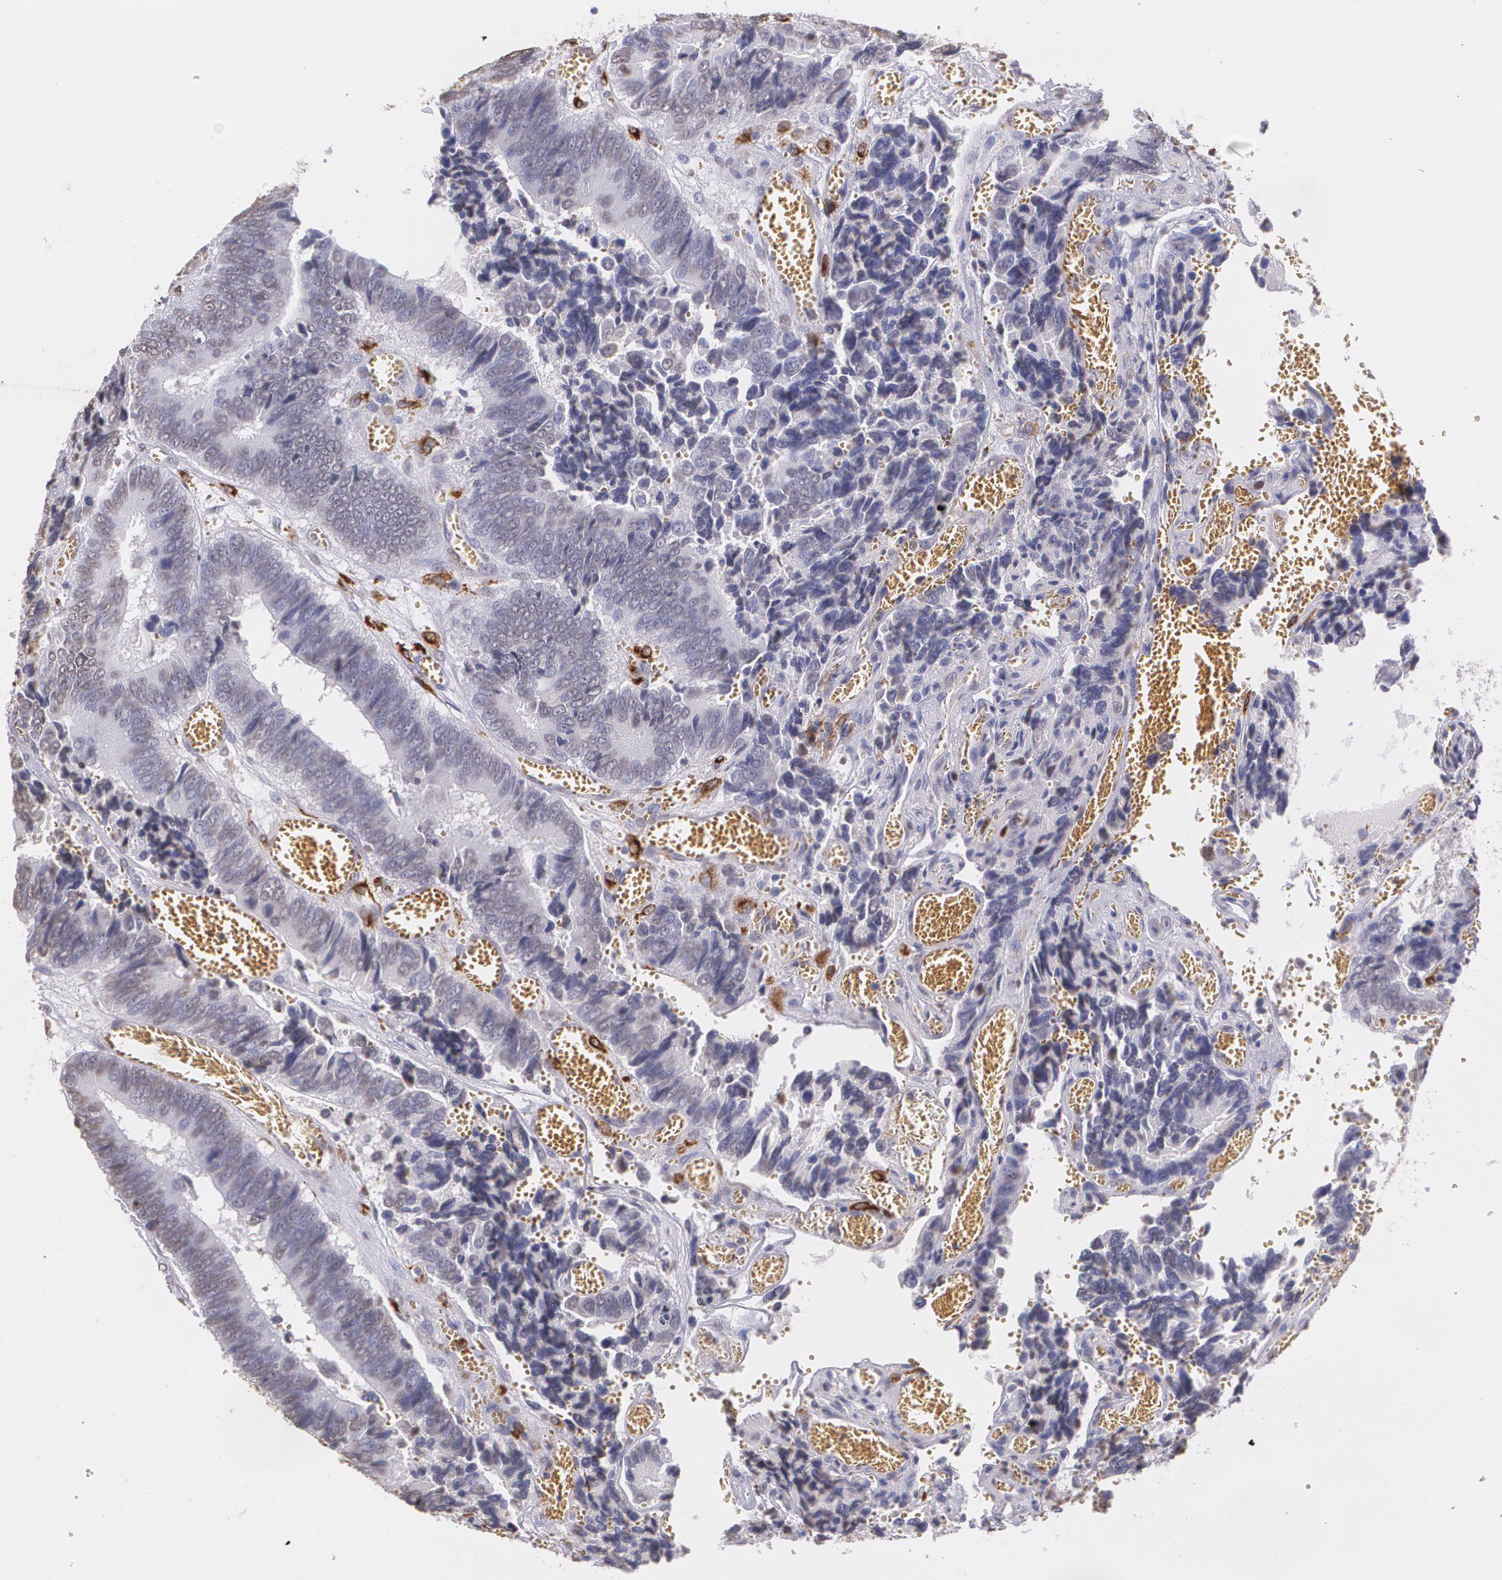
{"staining": {"intensity": "negative", "quantity": "none", "location": "none"}, "tissue": "colorectal cancer", "cell_type": "Tumor cells", "image_type": "cancer", "snomed": [{"axis": "morphology", "description": "Adenocarcinoma, NOS"}, {"axis": "topography", "description": "Colon"}], "caption": "DAB immunohistochemical staining of human colorectal adenocarcinoma reveals no significant expression in tumor cells. (DAB (3,3'-diaminobenzidine) immunohistochemistry (IHC) with hematoxylin counter stain).", "gene": "RTN1", "patient": {"sex": "male", "age": 72}}